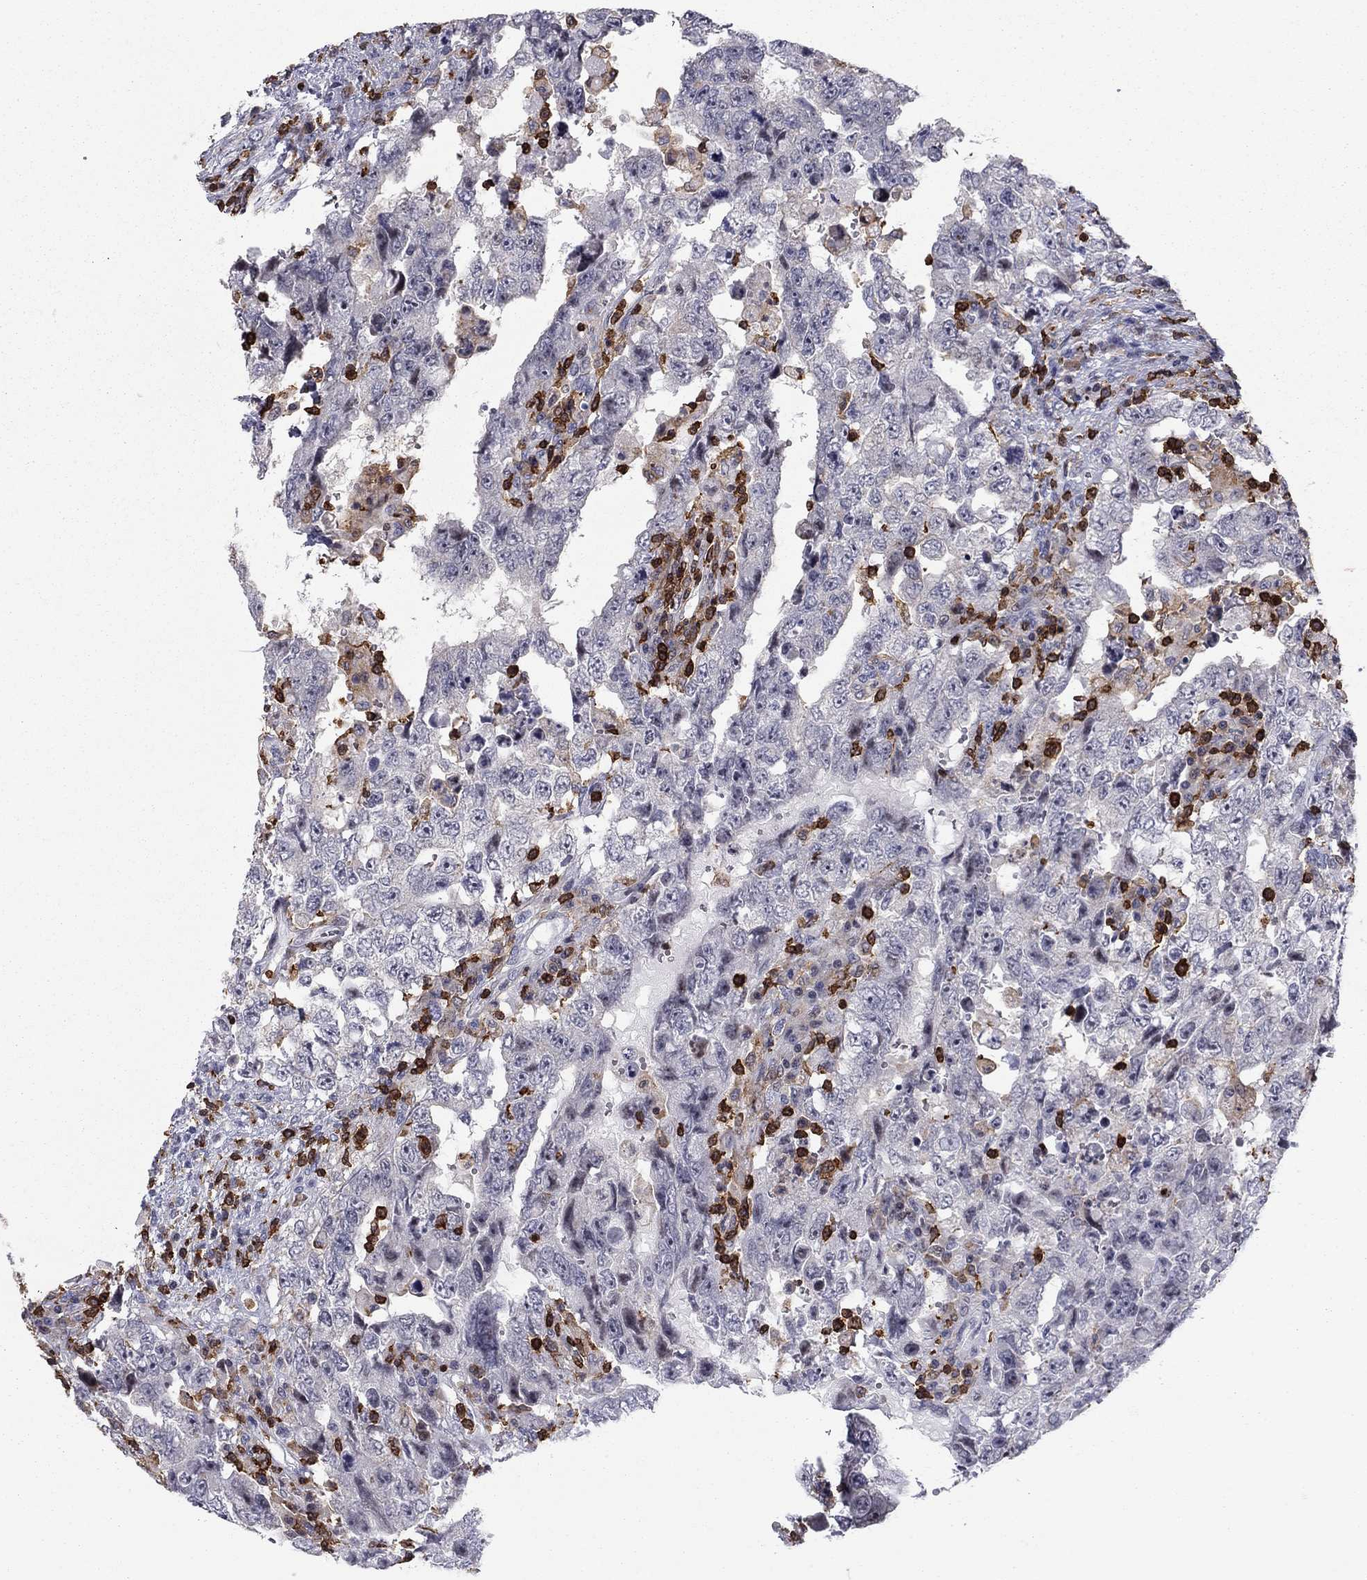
{"staining": {"intensity": "negative", "quantity": "none", "location": "none"}, "tissue": "testis cancer", "cell_type": "Tumor cells", "image_type": "cancer", "snomed": [{"axis": "morphology", "description": "Carcinoma, Embryonal, NOS"}, {"axis": "topography", "description": "Testis"}], "caption": "An image of testis cancer (embryonal carcinoma) stained for a protein displays no brown staining in tumor cells. Brightfield microscopy of immunohistochemistry (IHC) stained with DAB (3,3'-diaminobenzidine) (brown) and hematoxylin (blue), captured at high magnification.", "gene": "ARHGAP27", "patient": {"sex": "male", "age": 26}}